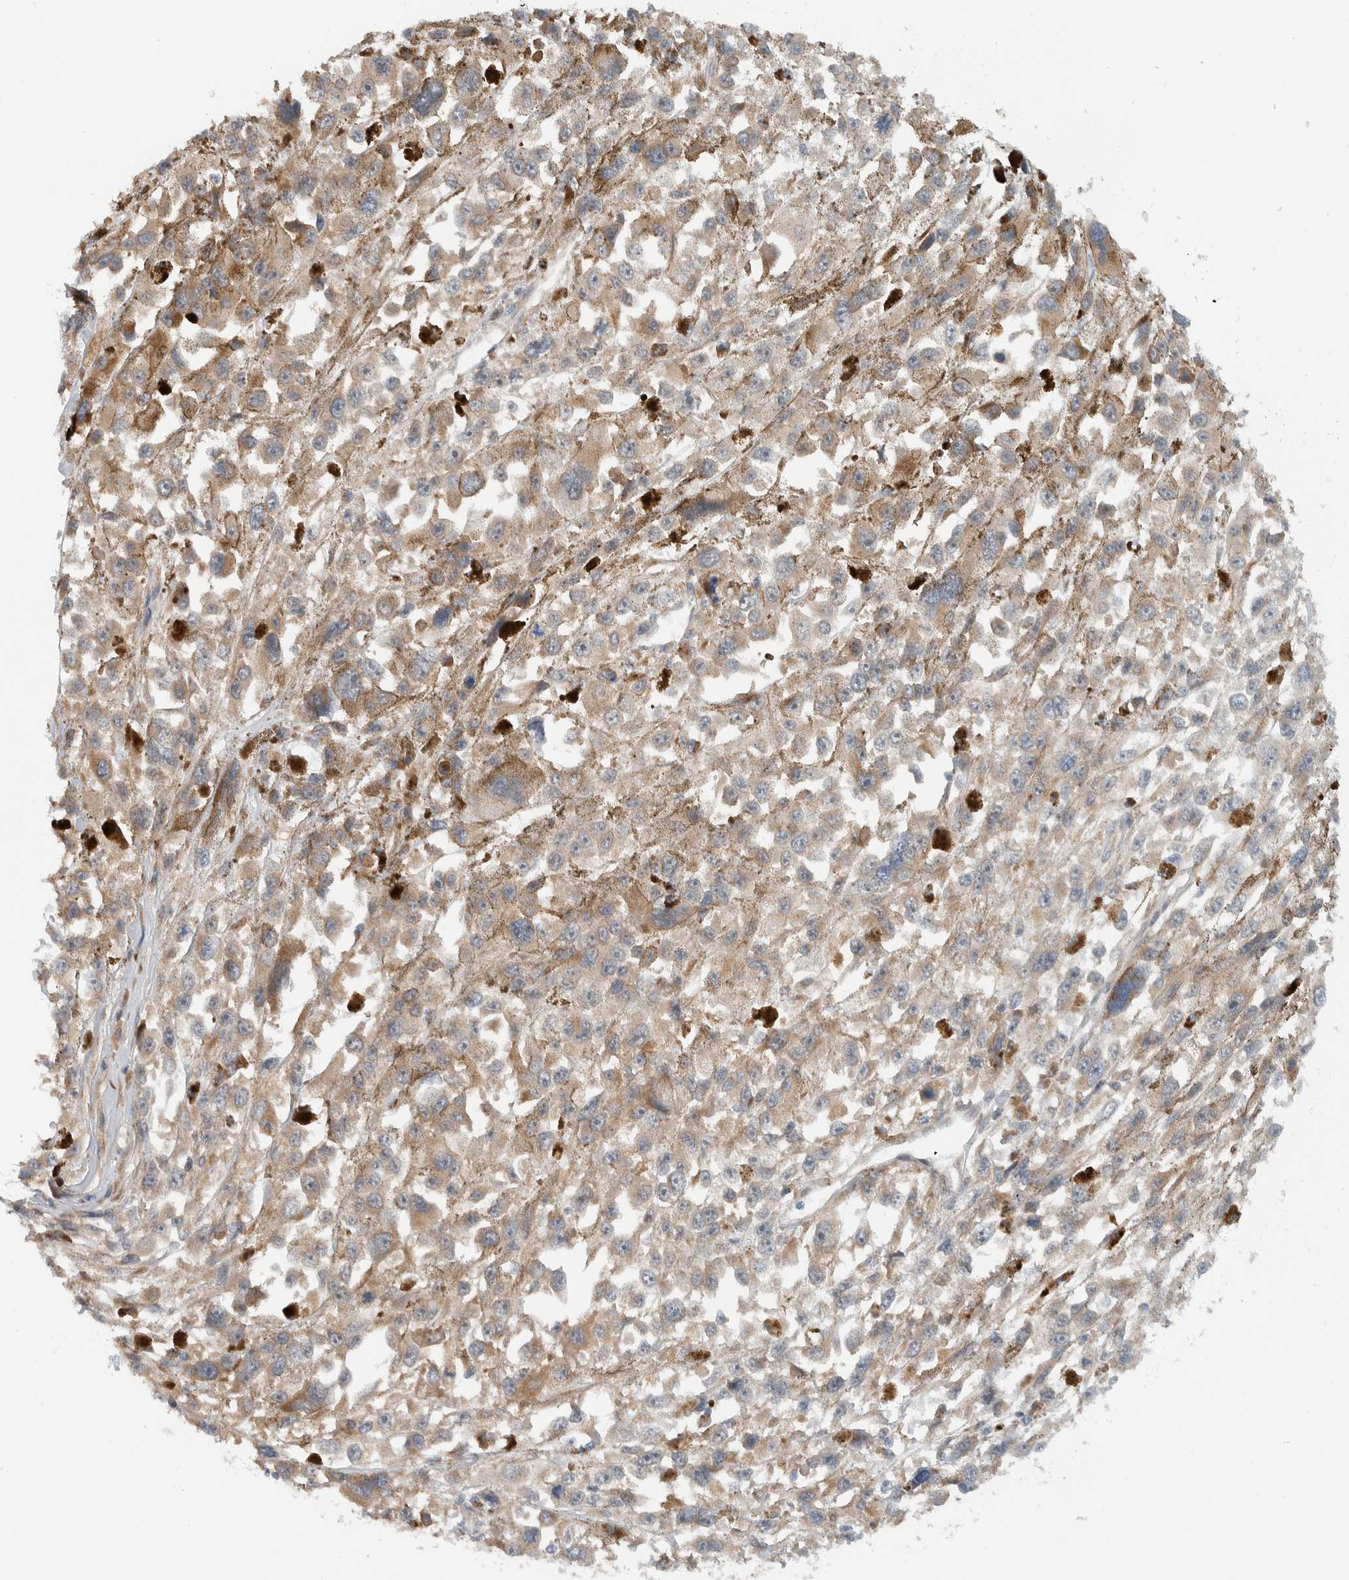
{"staining": {"intensity": "moderate", "quantity": ">75%", "location": "cytoplasmic/membranous"}, "tissue": "melanoma", "cell_type": "Tumor cells", "image_type": "cancer", "snomed": [{"axis": "morphology", "description": "Malignant melanoma, Metastatic site"}, {"axis": "topography", "description": "Lymph node"}], "caption": "A brown stain shows moderate cytoplasmic/membranous positivity of a protein in malignant melanoma (metastatic site) tumor cells.", "gene": "RERE", "patient": {"sex": "male", "age": 59}}